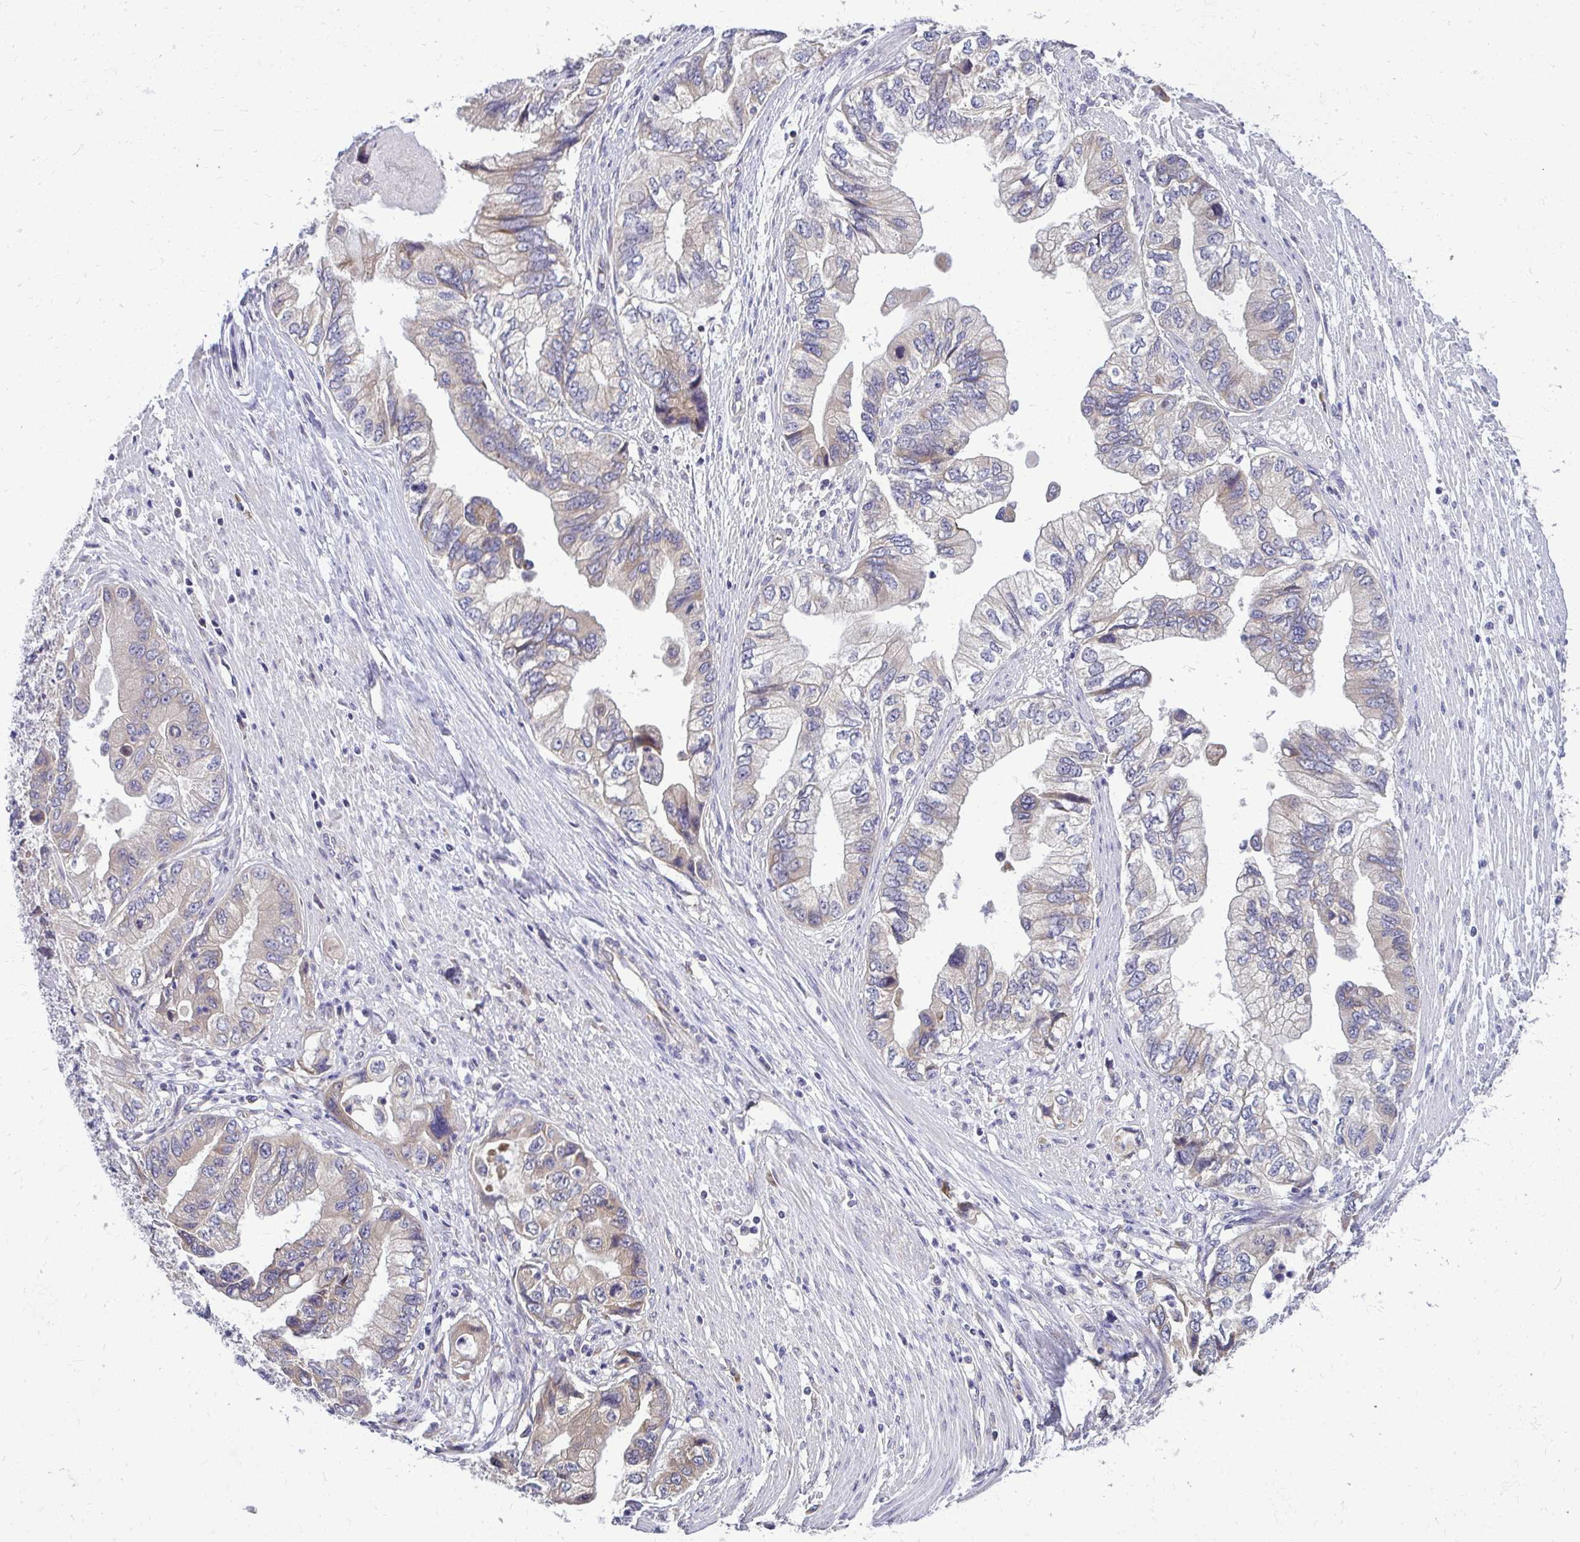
{"staining": {"intensity": "weak", "quantity": "<25%", "location": "cytoplasmic/membranous"}, "tissue": "stomach cancer", "cell_type": "Tumor cells", "image_type": "cancer", "snomed": [{"axis": "morphology", "description": "Adenocarcinoma, NOS"}, {"axis": "topography", "description": "Pancreas"}, {"axis": "topography", "description": "Stomach, upper"}], "caption": "Stomach cancer was stained to show a protein in brown. There is no significant positivity in tumor cells.", "gene": "RPLP2", "patient": {"sex": "male", "age": 77}}